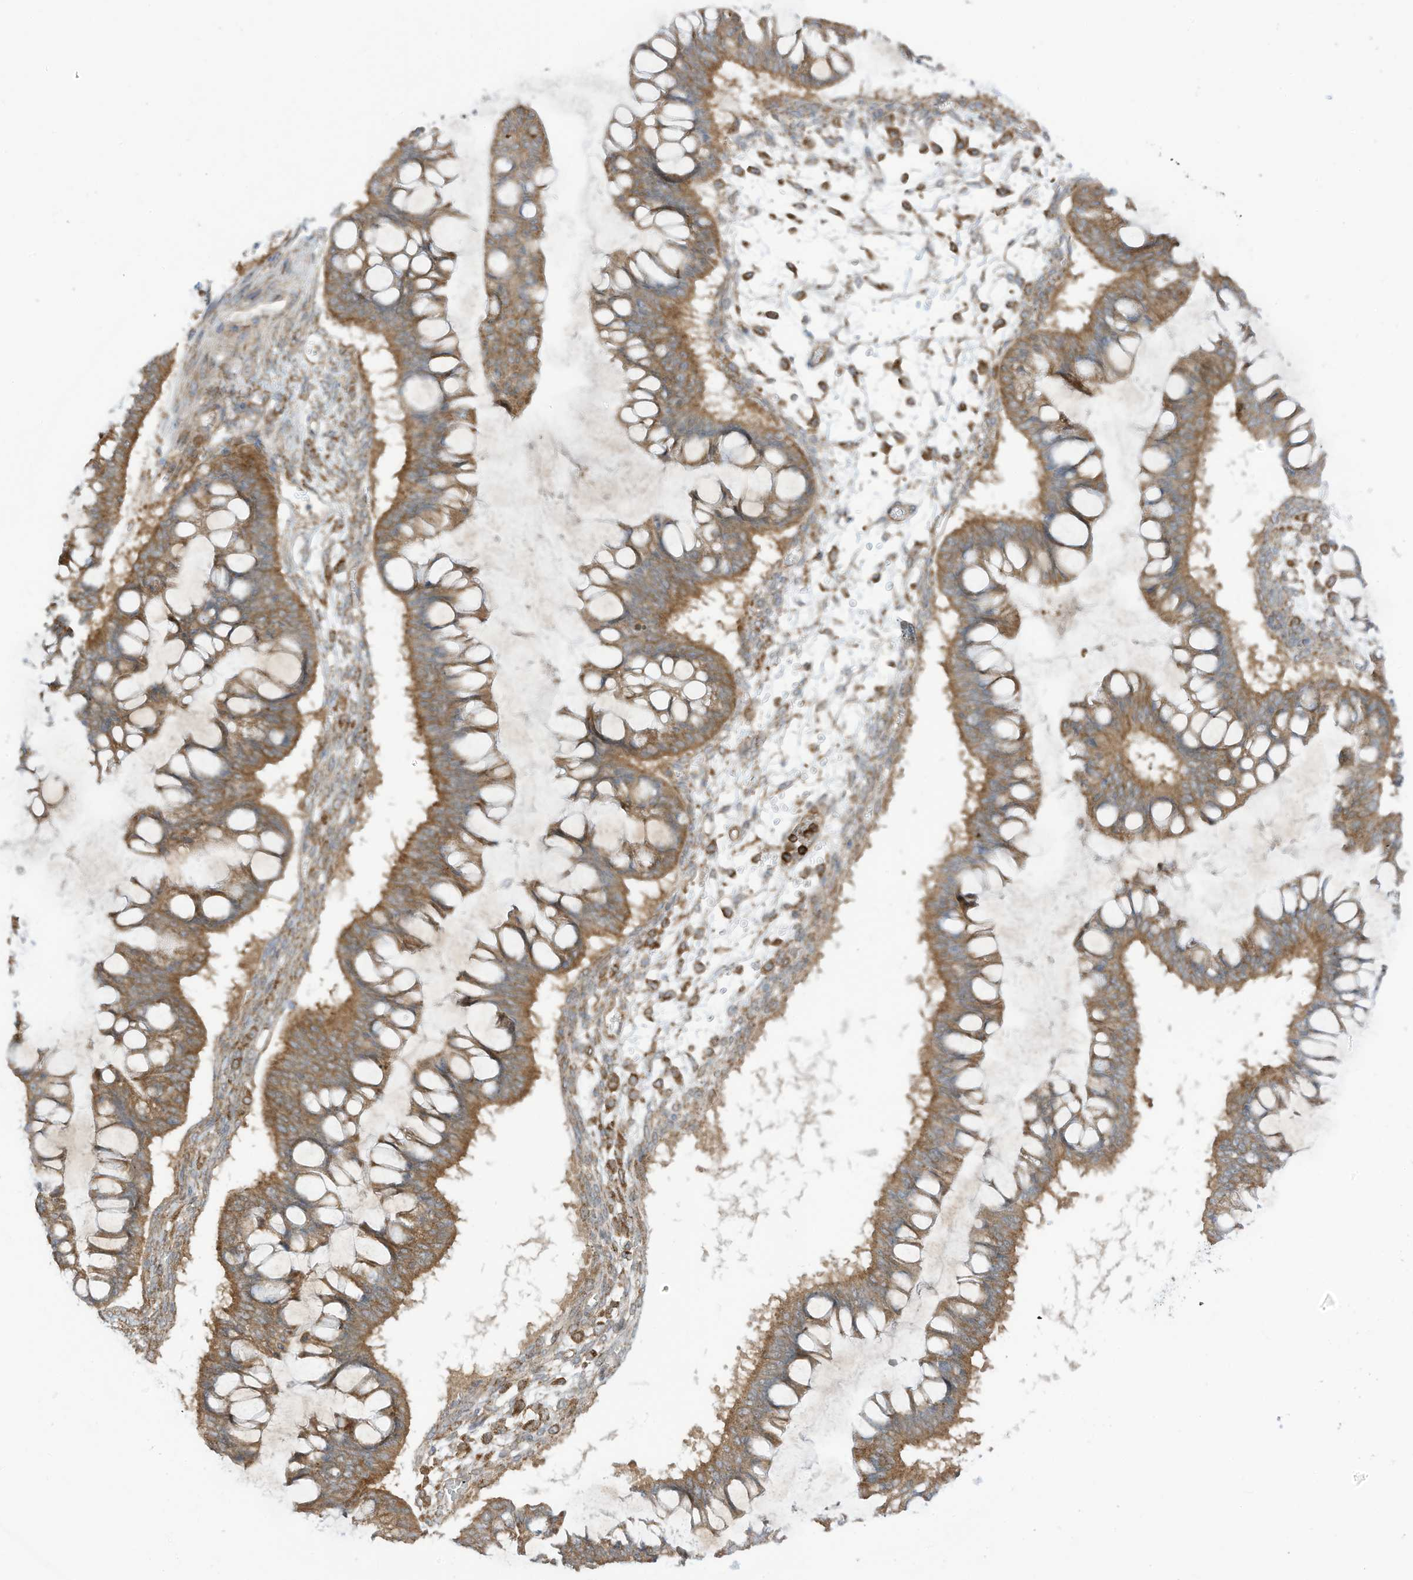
{"staining": {"intensity": "moderate", "quantity": ">75%", "location": "cytoplasmic/membranous"}, "tissue": "ovarian cancer", "cell_type": "Tumor cells", "image_type": "cancer", "snomed": [{"axis": "morphology", "description": "Cystadenocarcinoma, mucinous, NOS"}, {"axis": "topography", "description": "Ovary"}], "caption": "The photomicrograph exhibits a brown stain indicating the presence of a protein in the cytoplasmic/membranous of tumor cells in ovarian mucinous cystadenocarcinoma.", "gene": "REPS1", "patient": {"sex": "female", "age": 73}}